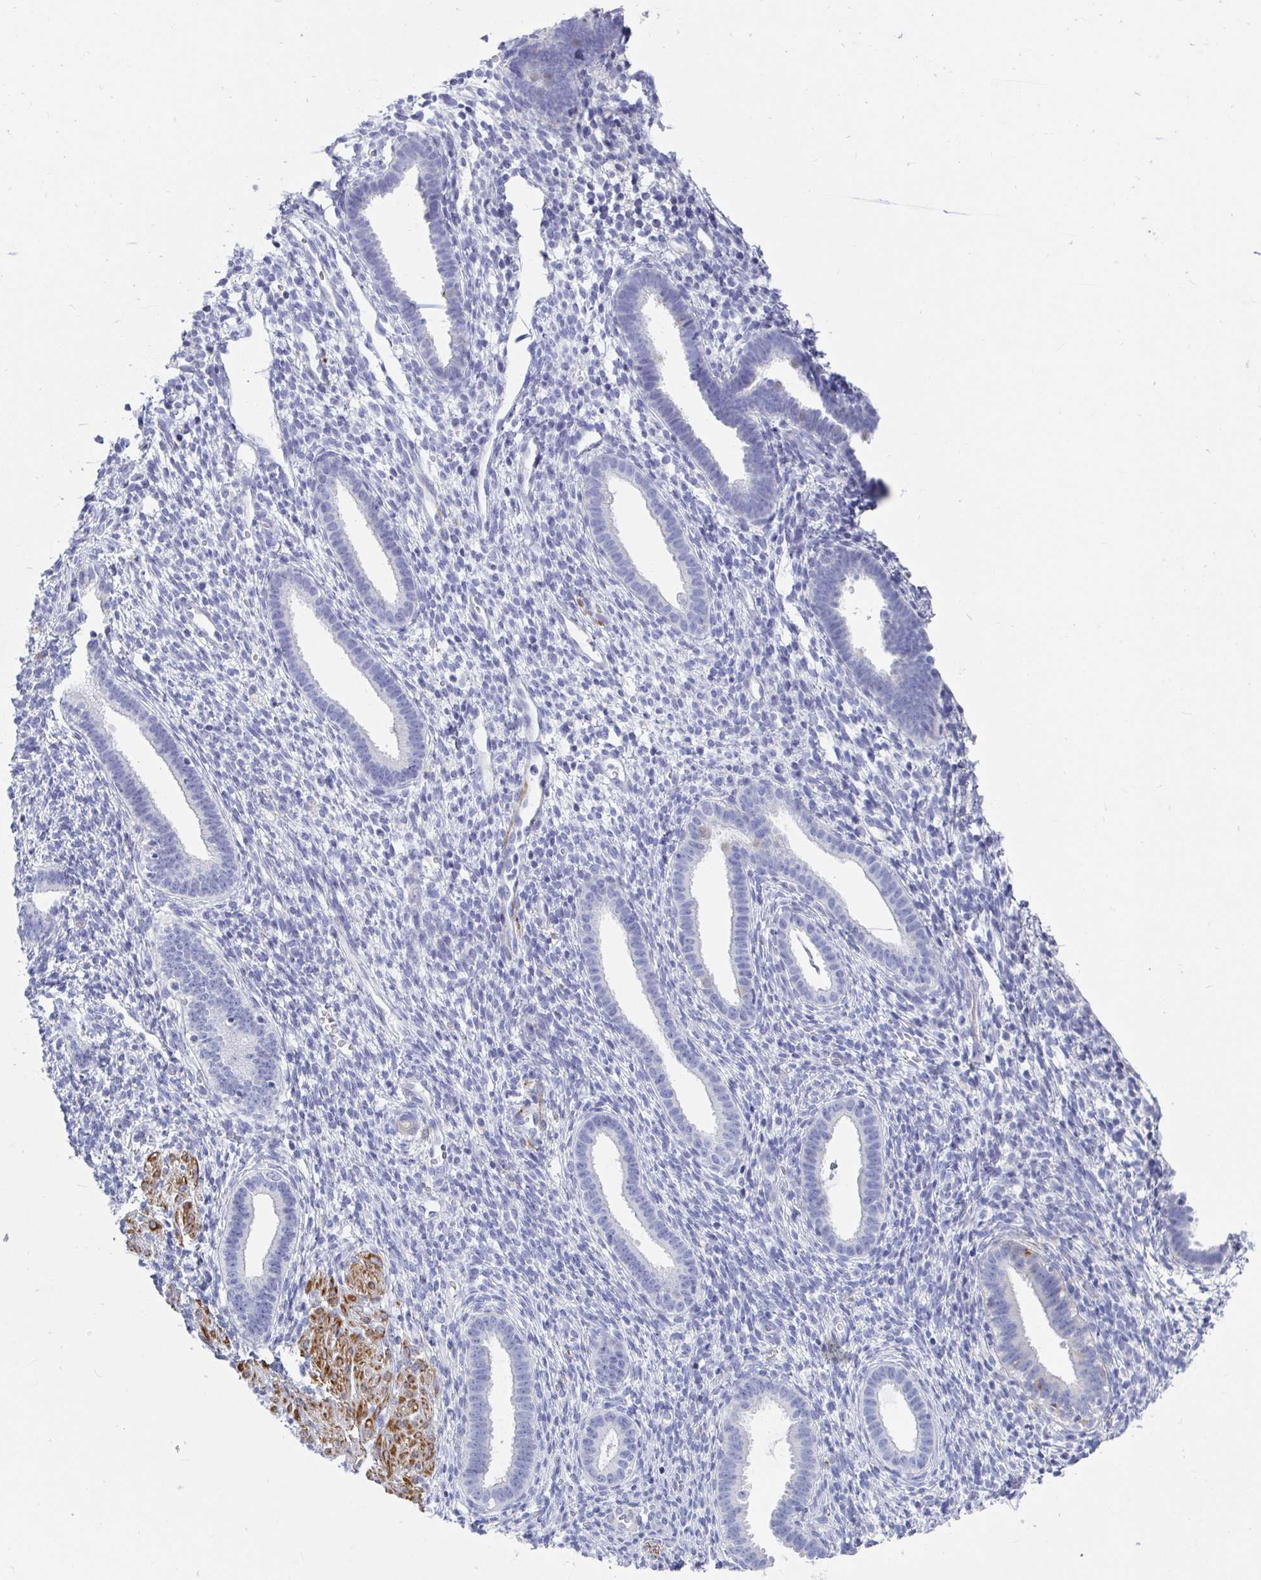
{"staining": {"intensity": "negative", "quantity": "none", "location": "none"}, "tissue": "endometrium", "cell_type": "Cells in endometrial stroma", "image_type": "normal", "snomed": [{"axis": "morphology", "description": "Normal tissue, NOS"}, {"axis": "topography", "description": "Endometrium"}], "caption": "Immunohistochemistry (IHC) of normal endometrium demonstrates no positivity in cells in endometrial stroma. (Immunohistochemistry (IHC), brightfield microscopy, high magnification).", "gene": "ZFP82", "patient": {"sex": "female", "age": 36}}